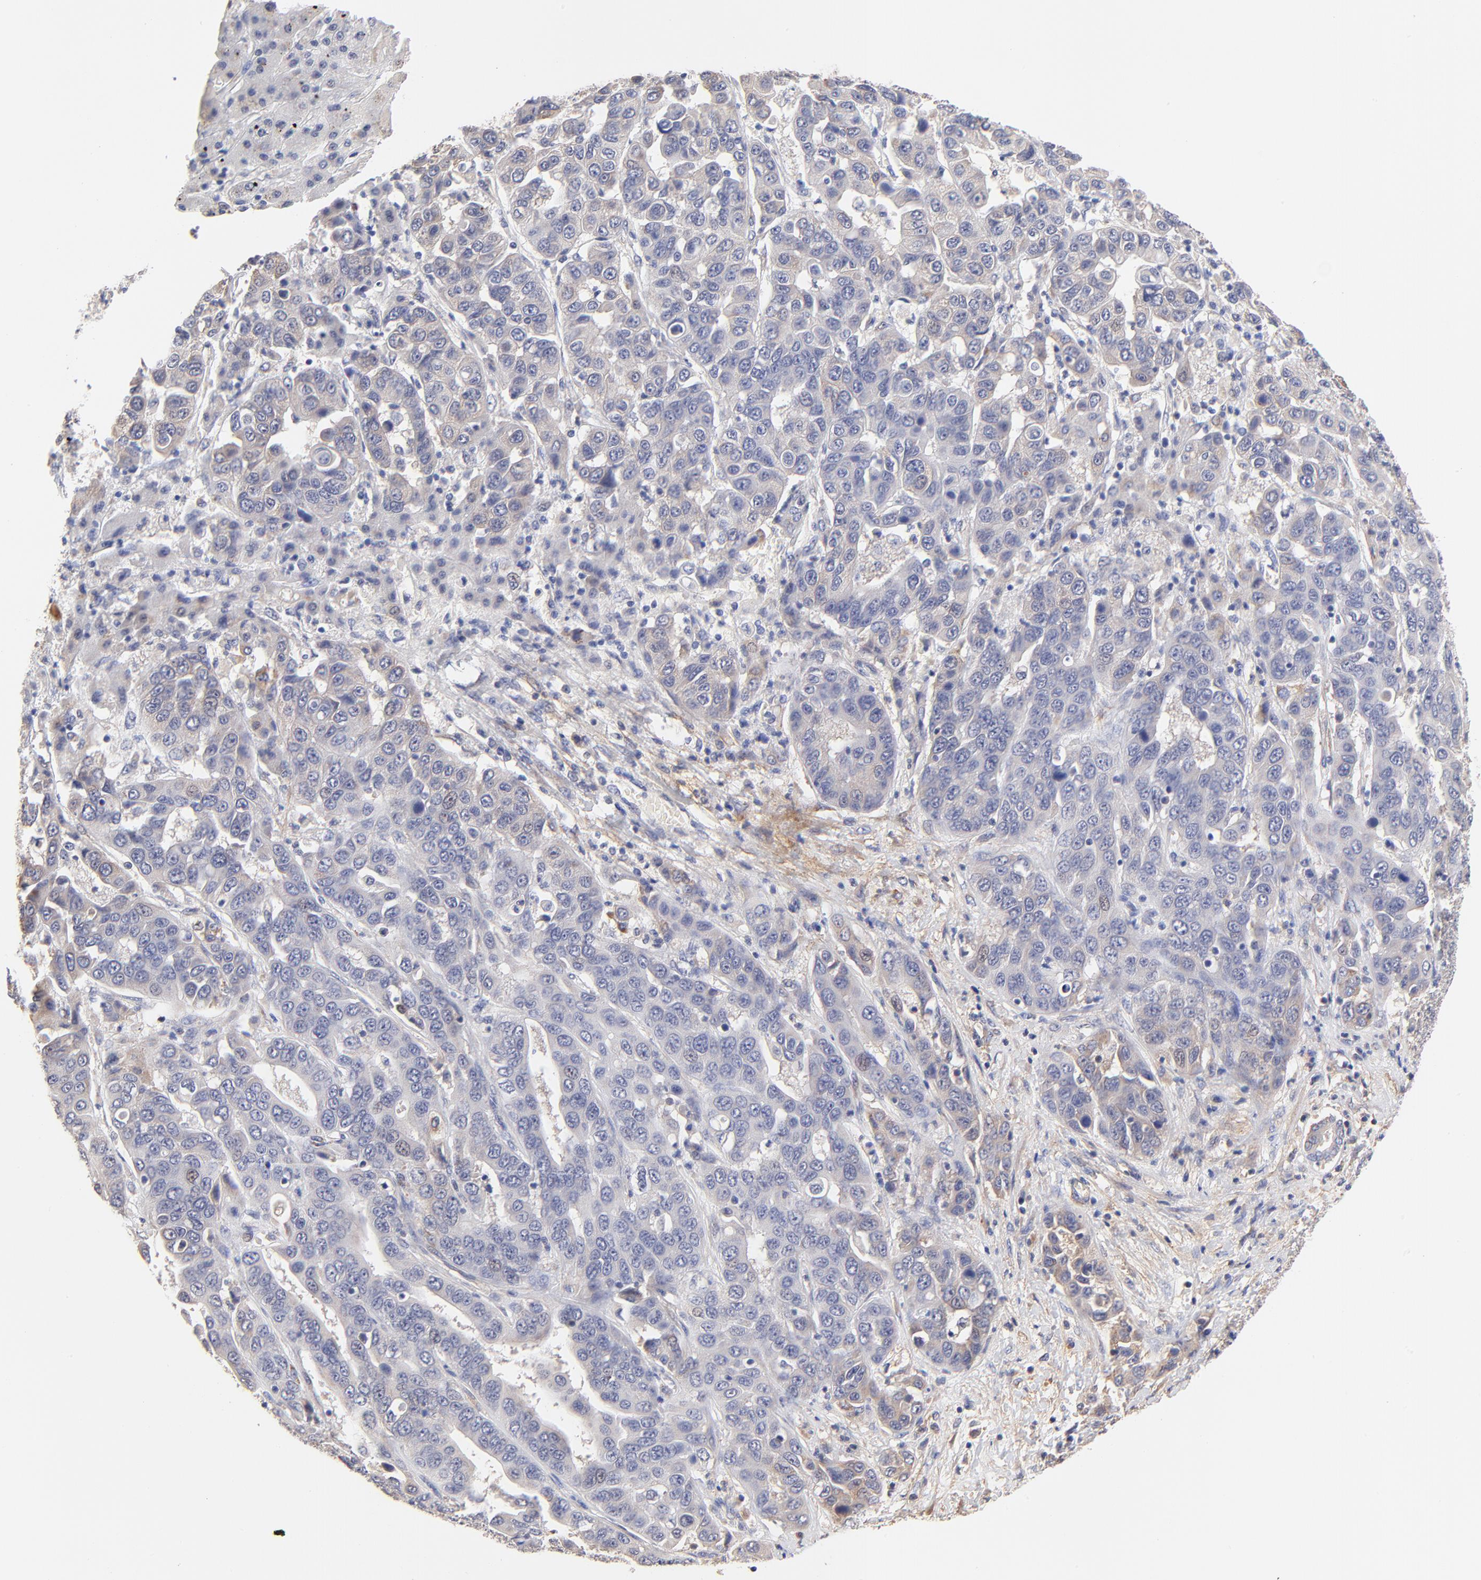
{"staining": {"intensity": "weak", "quantity": "<25%", "location": "cytoplasmic/membranous"}, "tissue": "liver cancer", "cell_type": "Tumor cells", "image_type": "cancer", "snomed": [{"axis": "morphology", "description": "Cholangiocarcinoma"}, {"axis": "topography", "description": "Liver"}], "caption": "Cholangiocarcinoma (liver) stained for a protein using immunohistochemistry displays no positivity tumor cells.", "gene": "PTK7", "patient": {"sex": "female", "age": 52}}